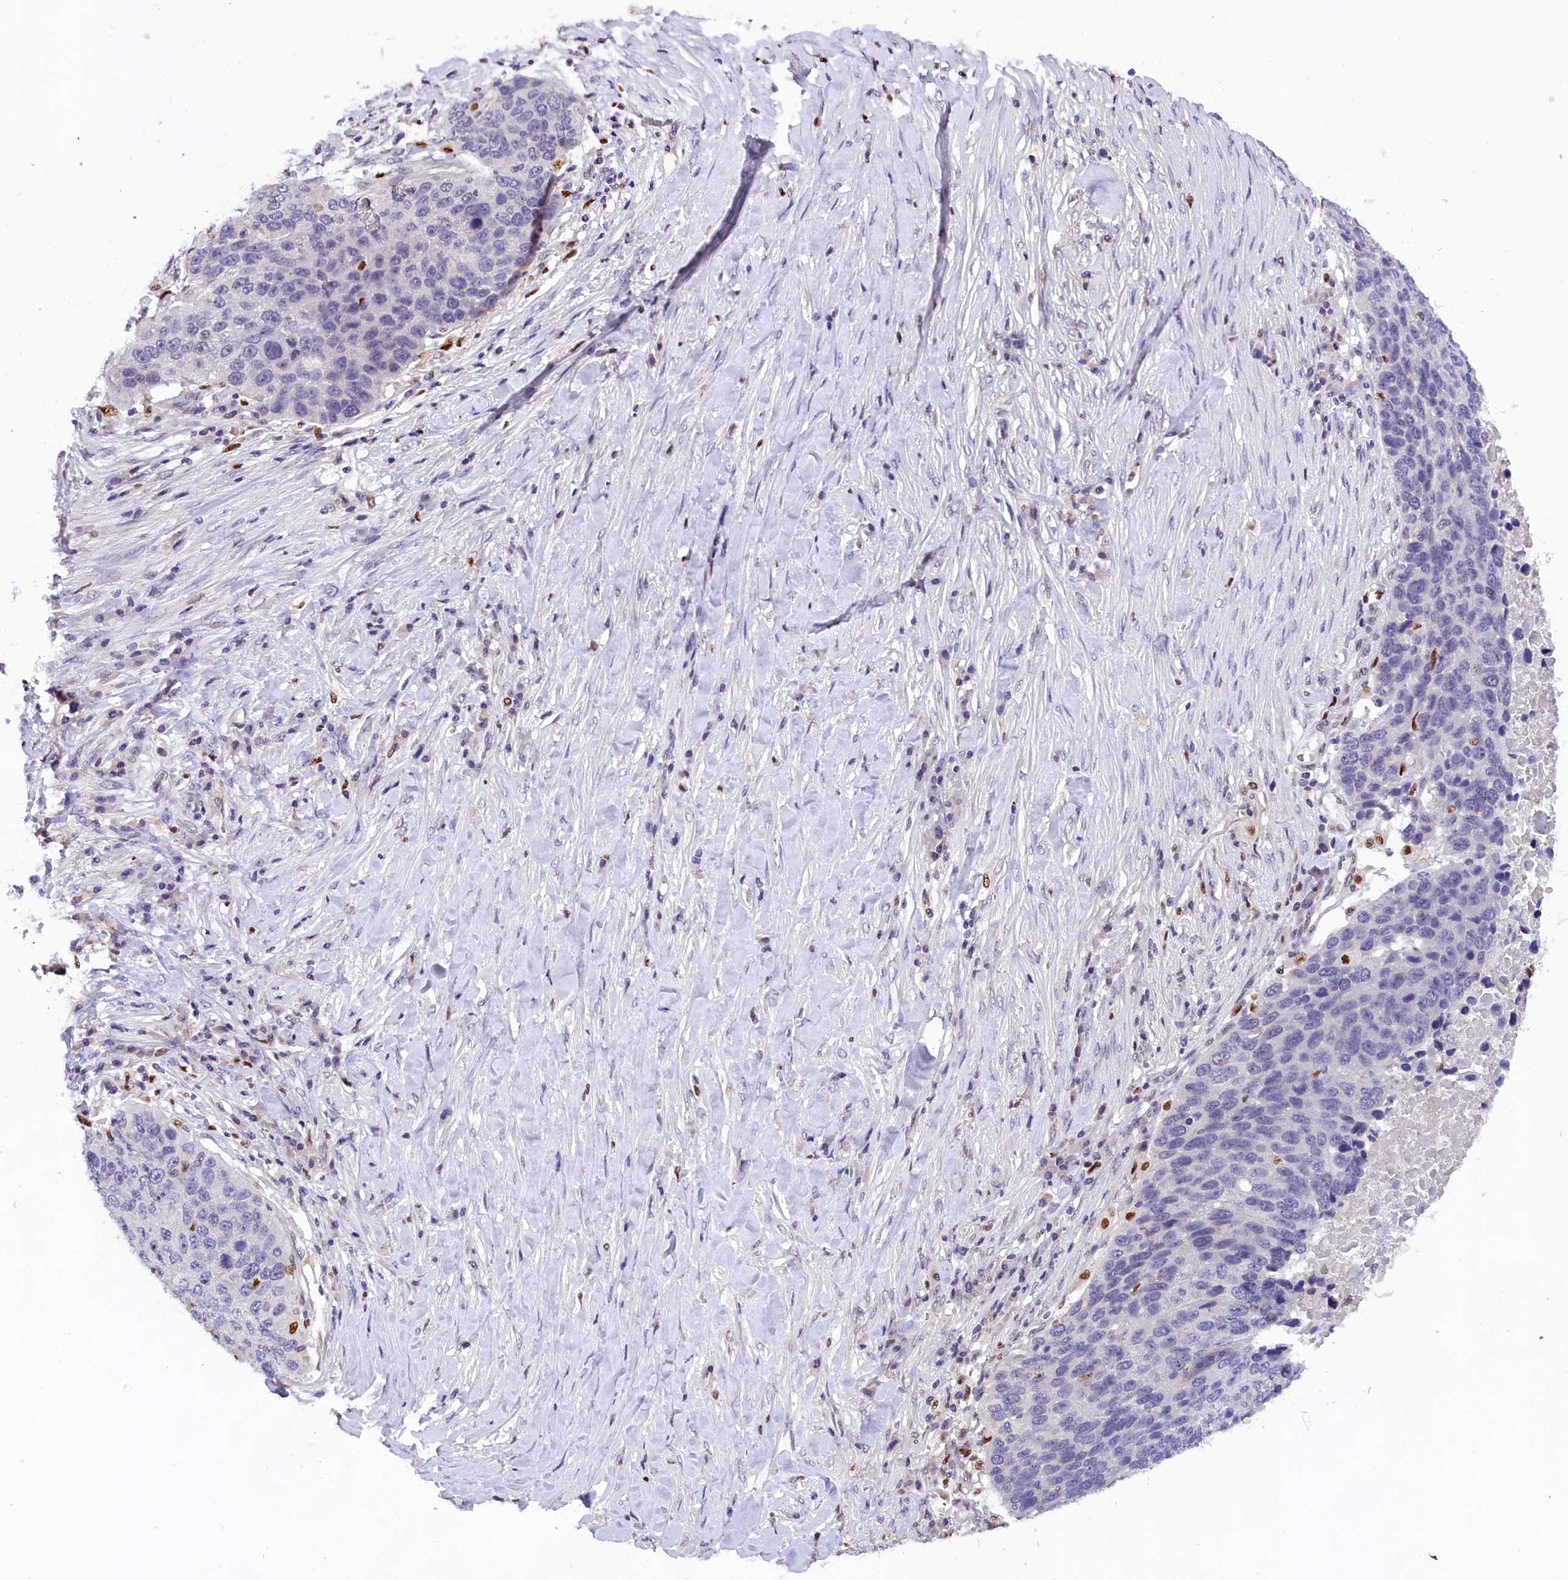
{"staining": {"intensity": "negative", "quantity": "none", "location": "none"}, "tissue": "lung cancer", "cell_type": "Tumor cells", "image_type": "cancer", "snomed": [{"axis": "morphology", "description": "Normal tissue, NOS"}, {"axis": "morphology", "description": "Squamous cell carcinoma, NOS"}, {"axis": "topography", "description": "Lymph node"}, {"axis": "topography", "description": "Lung"}], "caption": "Immunohistochemistry (IHC) histopathology image of squamous cell carcinoma (lung) stained for a protein (brown), which exhibits no positivity in tumor cells. (Stains: DAB immunohistochemistry (IHC) with hematoxylin counter stain, Microscopy: brightfield microscopy at high magnification).", "gene": "BTBD9", "patient": {"sex": "male", "age": 66}}